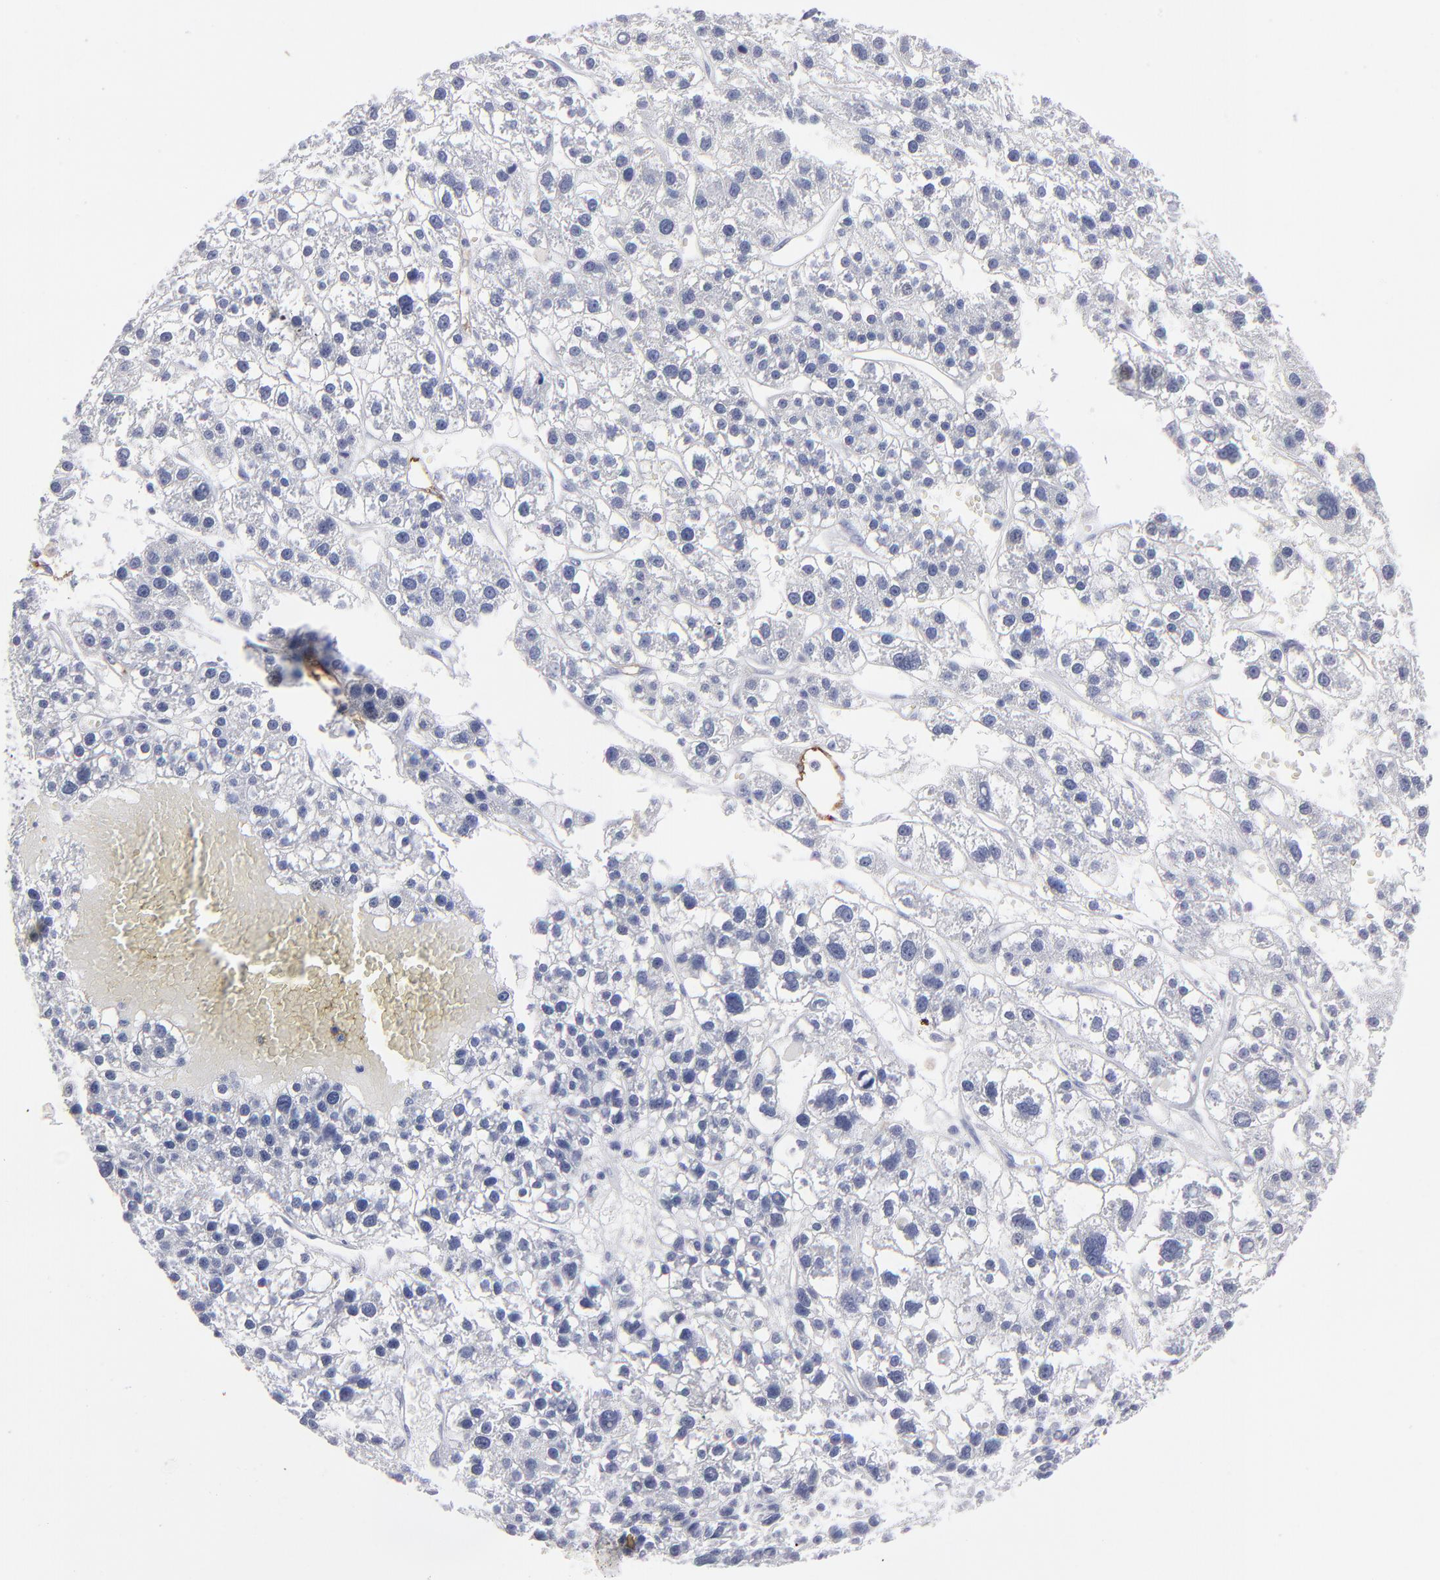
{"staining": {"intensity": "negative", "quantity": "none", "location": "none"}, "tissue": "liver cancer", "cell_type": "Tumor cells", "image_type": "cancer", "snomed": [{"axis": "morphology", "description": "Carcinoma, Hepatocellular, NOS"}, {"axis": "topography", "description": "Liver"}], "caption": "A high-resolution histopathology image shows immunohistochemistry staining of hepatocellular carcinoma (liver), which demonstrates no significant positivity in tumor cells.", "gene": "CADM3", "patient": {"sex": "female", "age": 85}}